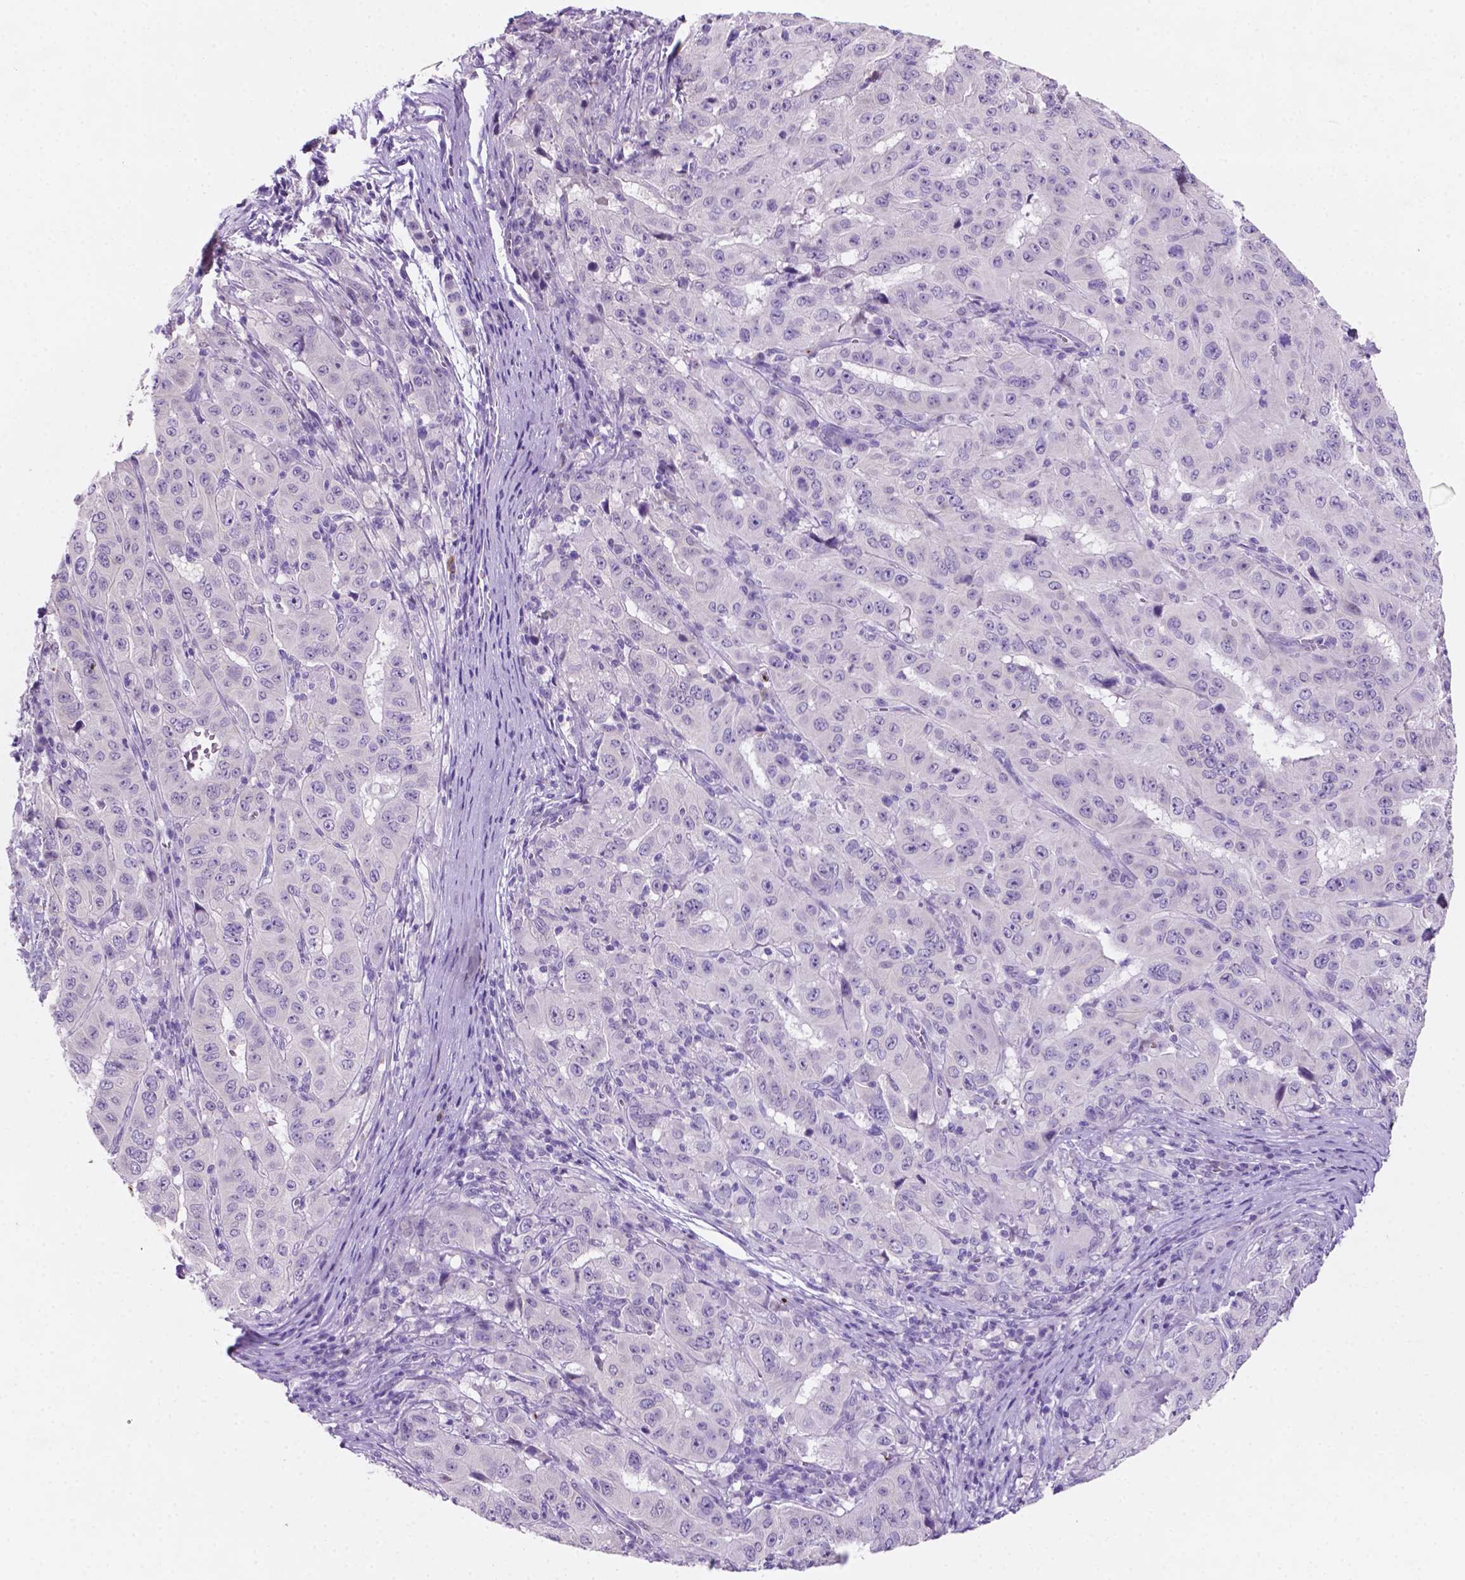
{"staining": {"intensity": "negative", "quantity": "none", "location": "none"}, "tissue": "pancreatic cancer", "cell_type": "Tumor cells", "image_type": "cancer", "snomed": [{"axis": "morphology", "description": "Adenocarcinoma, NOS"}, {"axis": "topography", "description": "Pancreas"}], "caption": "Immunohistochemical staining of pancreatic cancer (adenocarcinoma) demonstrates no significant positivity in tumor cells.", "gene": "EBLN2", "patient": {"sex": "male", "age": 63}}